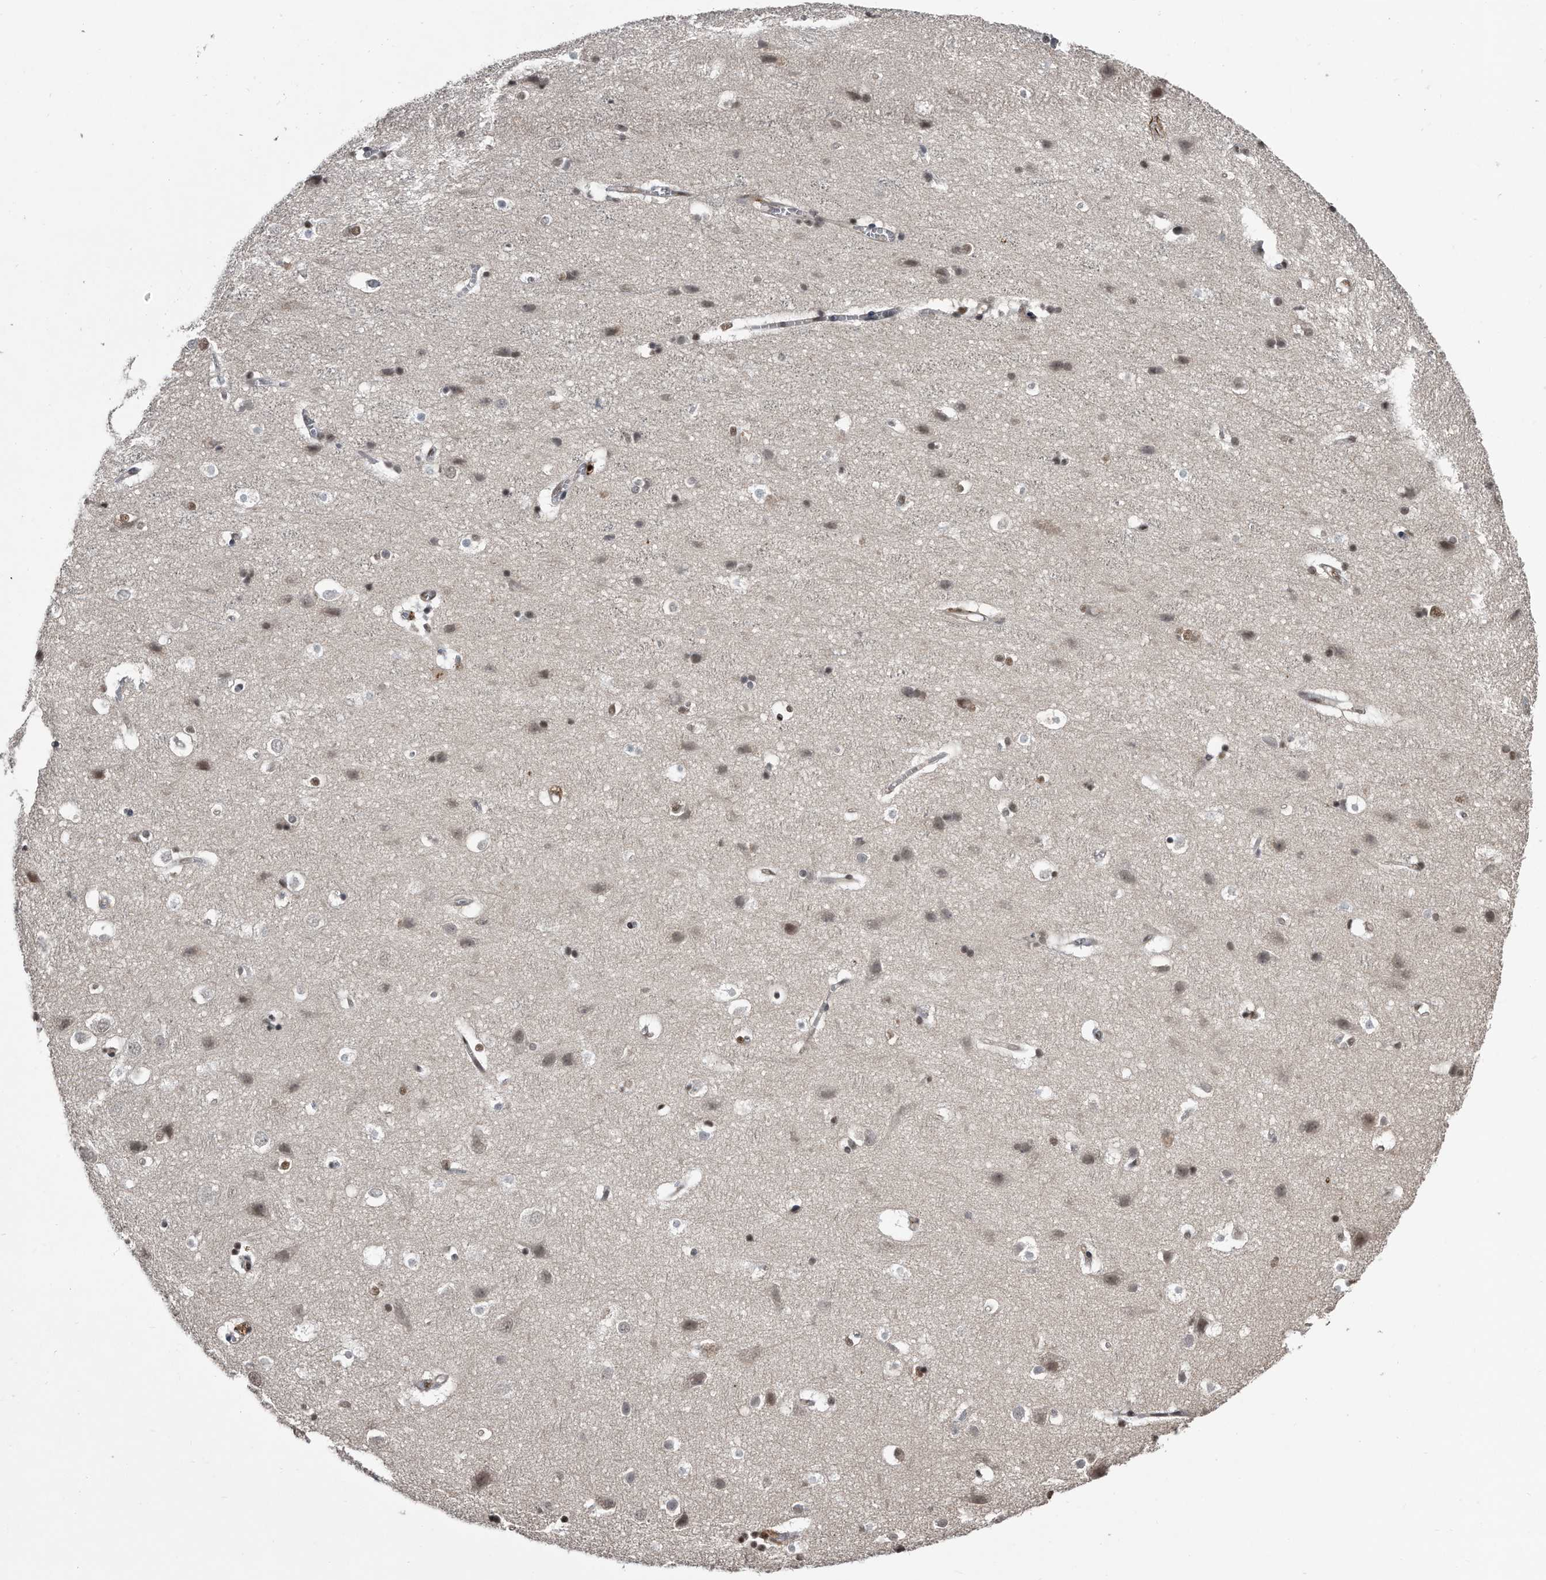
{"staining": {"intensity": "weak", "quantity": "25%-75%", "location": "cytoplasmic/membranous,nuclear"}, "tissue": "cerebral cortex", "cell_type": "Endothelial cells", "image_type": "normal", "snomed": [{"axis": "morphology", "description": "Normal tissue, NOS"}, {"axis": "topography", "description": "Cerebral cortex"}], "caption": "A brown stain highlights weak cytoplasmic/membranous,nuclear expression of a protein in endothelial cells of unremarkable human cerebral cortex.", "gene": "RAD23B", "patient": {"sex": "male", "age": 54}}